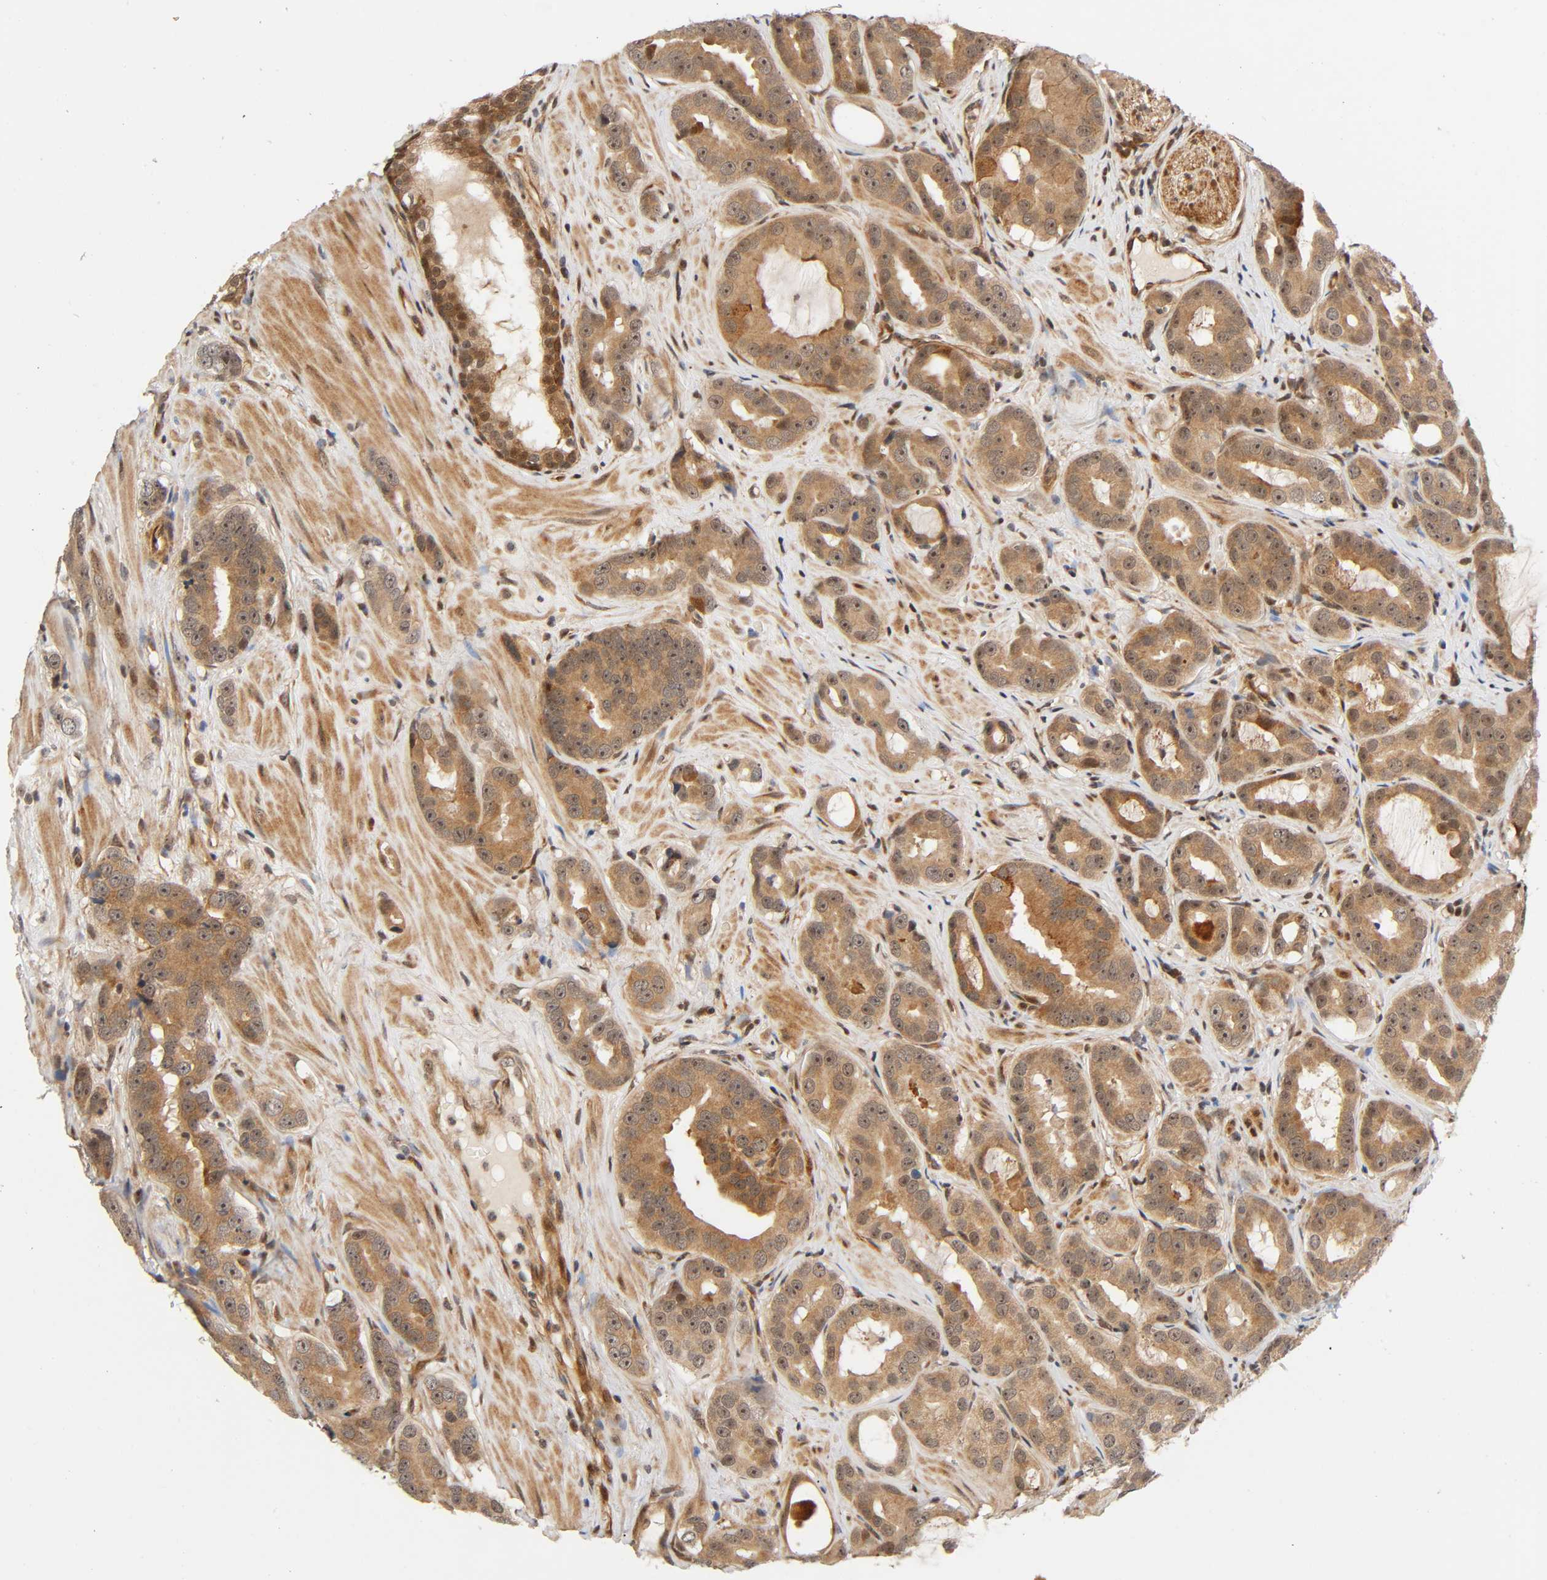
{"staining": {"intensity": "moderate", "quantity": ">75%", "location": "cytoplasmic/membranous,nuclear"}, "tissue": "prostate cancer", "cell_type": "Tumor cells", "image_type": "cancer", "snomed": [{"axis": "morphology", "description": "Adenocarcinoma, Low grade"}, {"axis": "topography", "description": "Prostate"}], "caption": "Protein staining of adenocarcinoma (low-grade) (prostate) tissue displays moderate cytoplasmic/membranous and nuclear expression in approximately >75% of tumor cells.", "gene": "IQCJ-SCHIP1", "patient": {"sex": "male", "age": 59}}